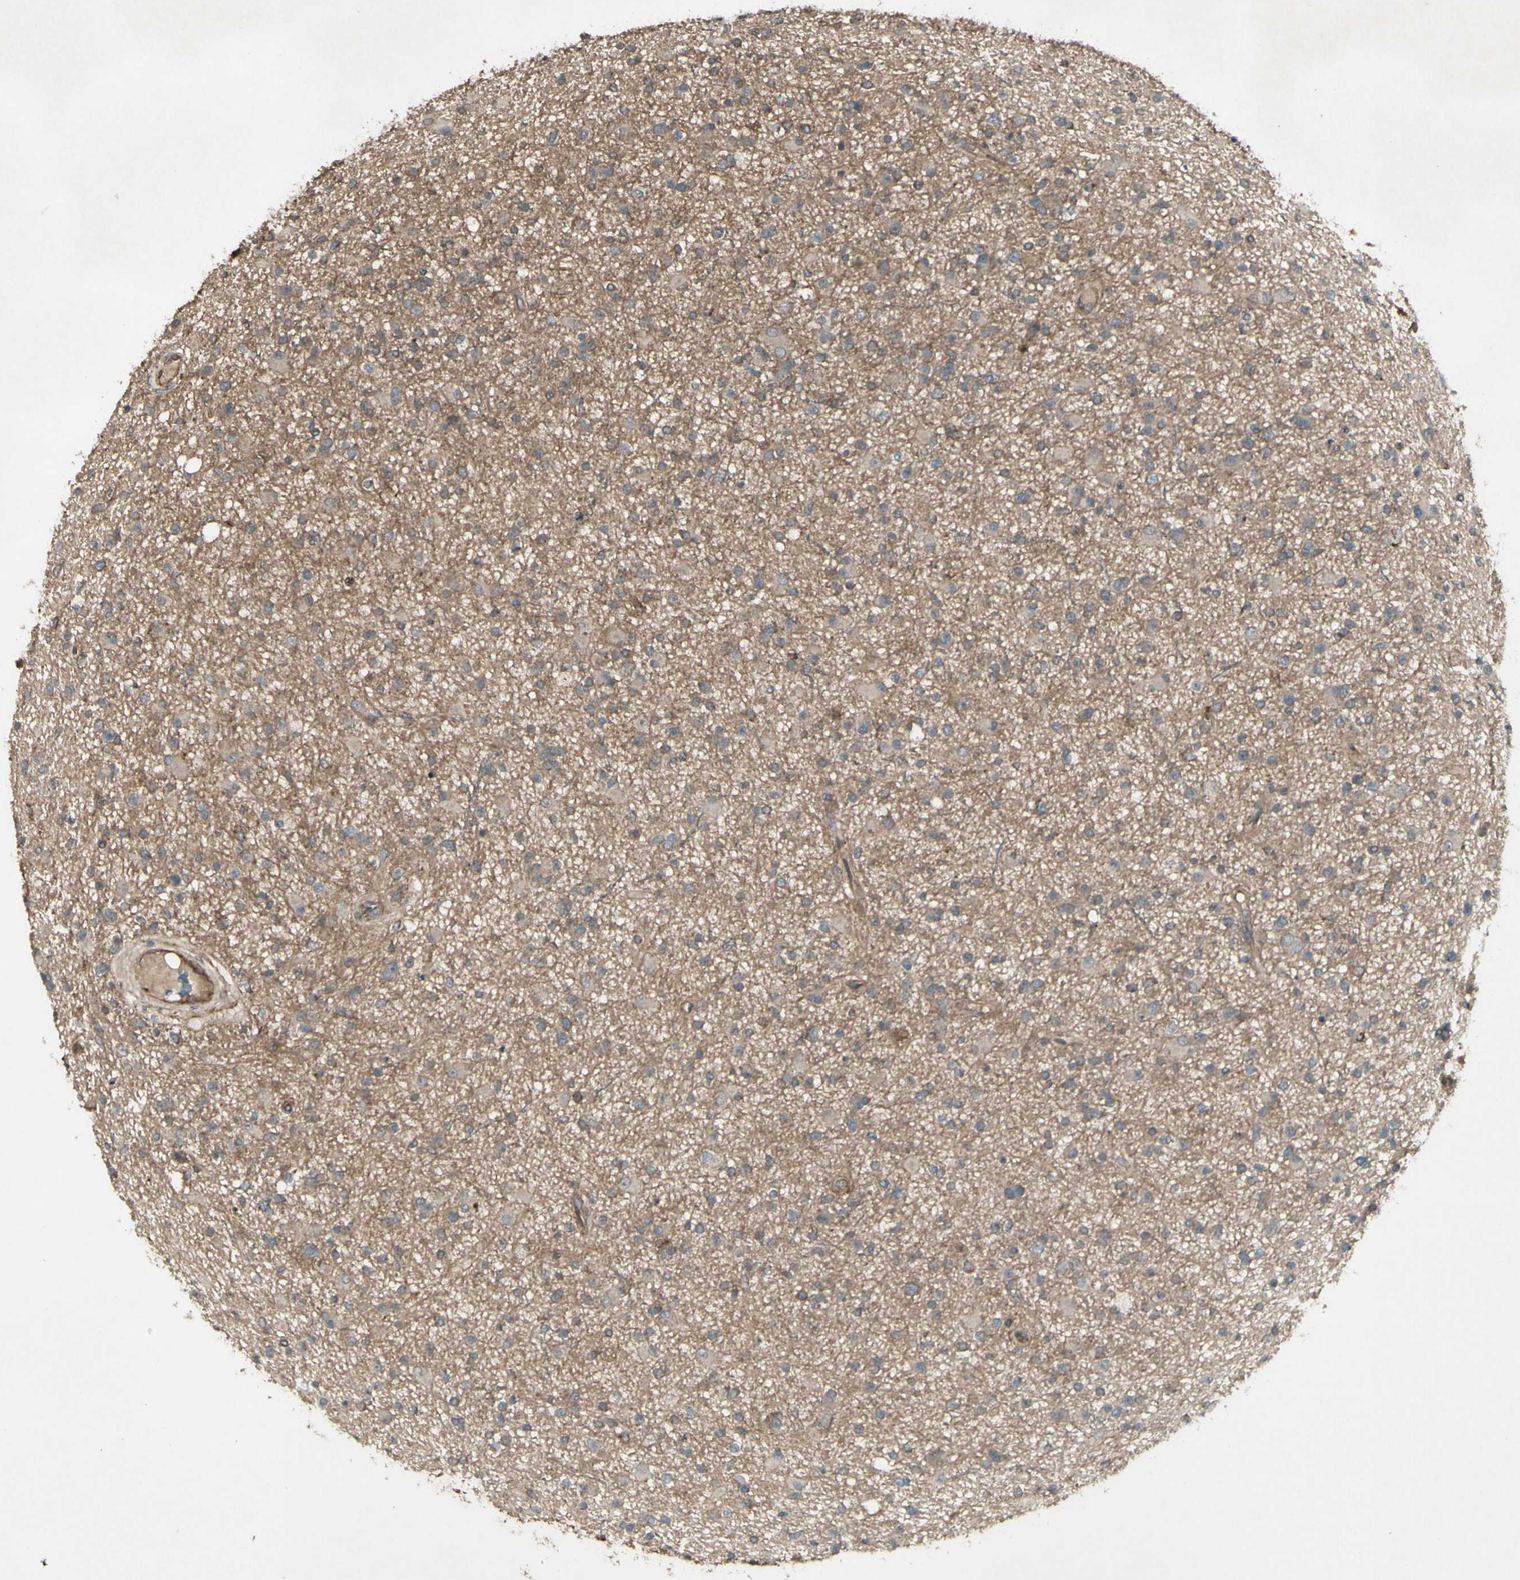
{"staining": {"intensity": "weak", "quantity": "25%-75%", "location": "cytoplasmic/membranous"}, "tissue": "glioma", "cell_type": "Tumor cells", "image_type": "cancer", "snomed": [{"axis": "morphology", "description": "Glioma, malignant, High grade"}, {"axis": "topography", "description": "Brain"}], "caption": "Protein staining of glioma tissue exhibits weak cytoplasmic/membranous staining in about 25%-75% of tumor cells.", "gene": "JAG1", "patient": {"sex": "male", "age": 33}}